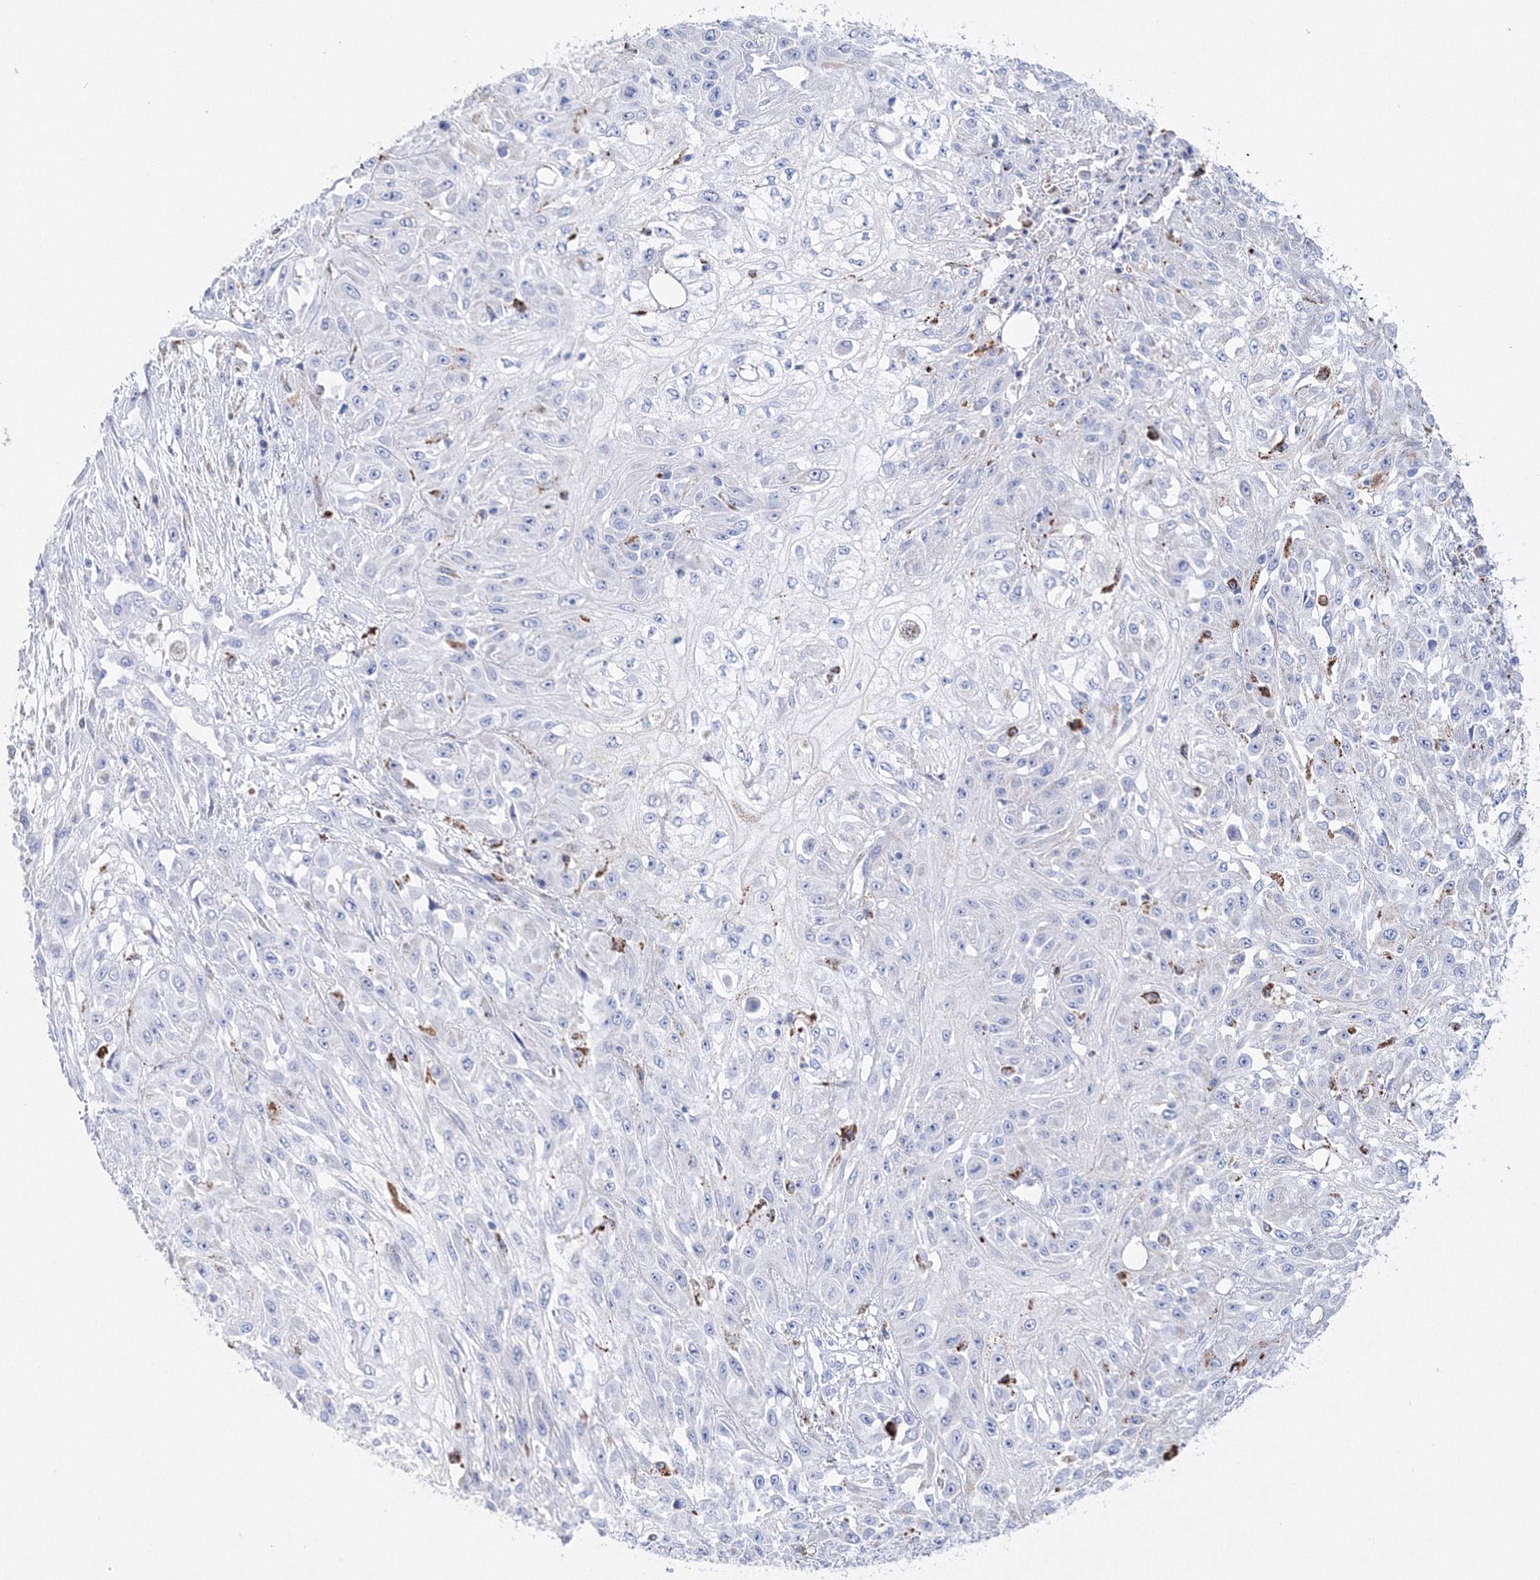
{"staining": {"intensity": "negative", "quantity": "none", "location": "none"}, "tissue": "skin cancer", "cell_type": "Tumor cells", "image_type": "cancer", "snomed": [{"axis": "morphology", "description": "Squamous cell carcinoma, NOS"}, {"axis": "morphology", "description": "Squamous cell carcinoma, metastatic, NOS"}, {"axis": "topography", "description": "Skin"}, {"axis": "topography", "description": "Lymph node"}], "caption": "Immunohistochemistry histopathology image of neoplastic tissue: human skin squamous cell carcinoma stained with DAB reveals no significant protein positivity in tumor cells. The staining is performed using DAB brown chromogen with nuclei counter-stained in using hematoxylin.", "gene": "MERTK", "patient": {"sex": "male", "age": 75}}